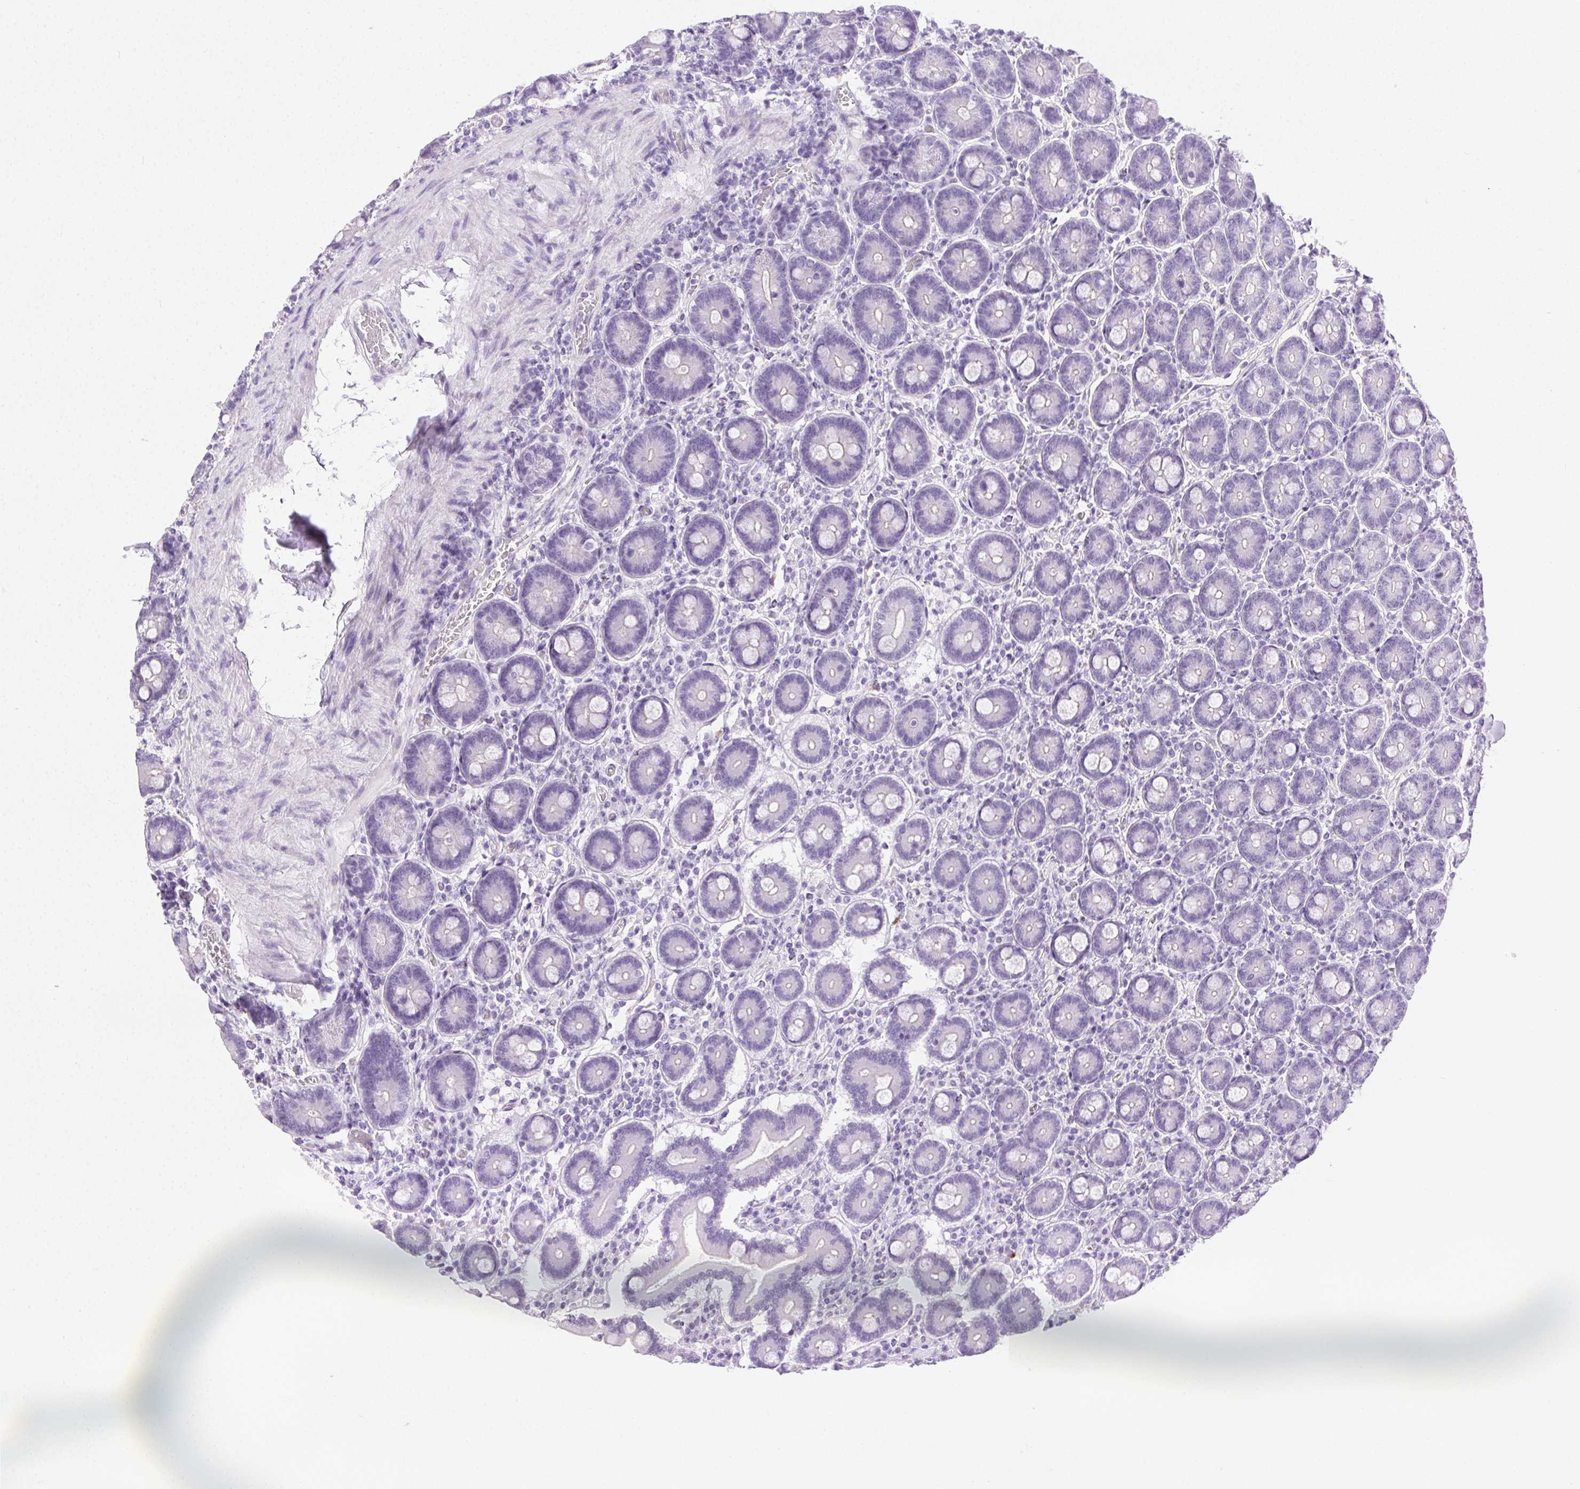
{"staining": {"intensity": "negative", "quantity": "none", "location": "none"}, "tissue": "duodenum", "cell_type": "Glandular cells", "image_type": "normal", "snomed": [{"axis": "morphology", "description": "Normal tissue, NOS"}, {"axis": "topography", "description": "Duodenum"}], "caption": "This is an immunohistochemistry (IHC) image of normal duodenum. There is no staining in glandular cells.", "gene": "C20orf85", "patient": {"sex": "female", "age": 62}}